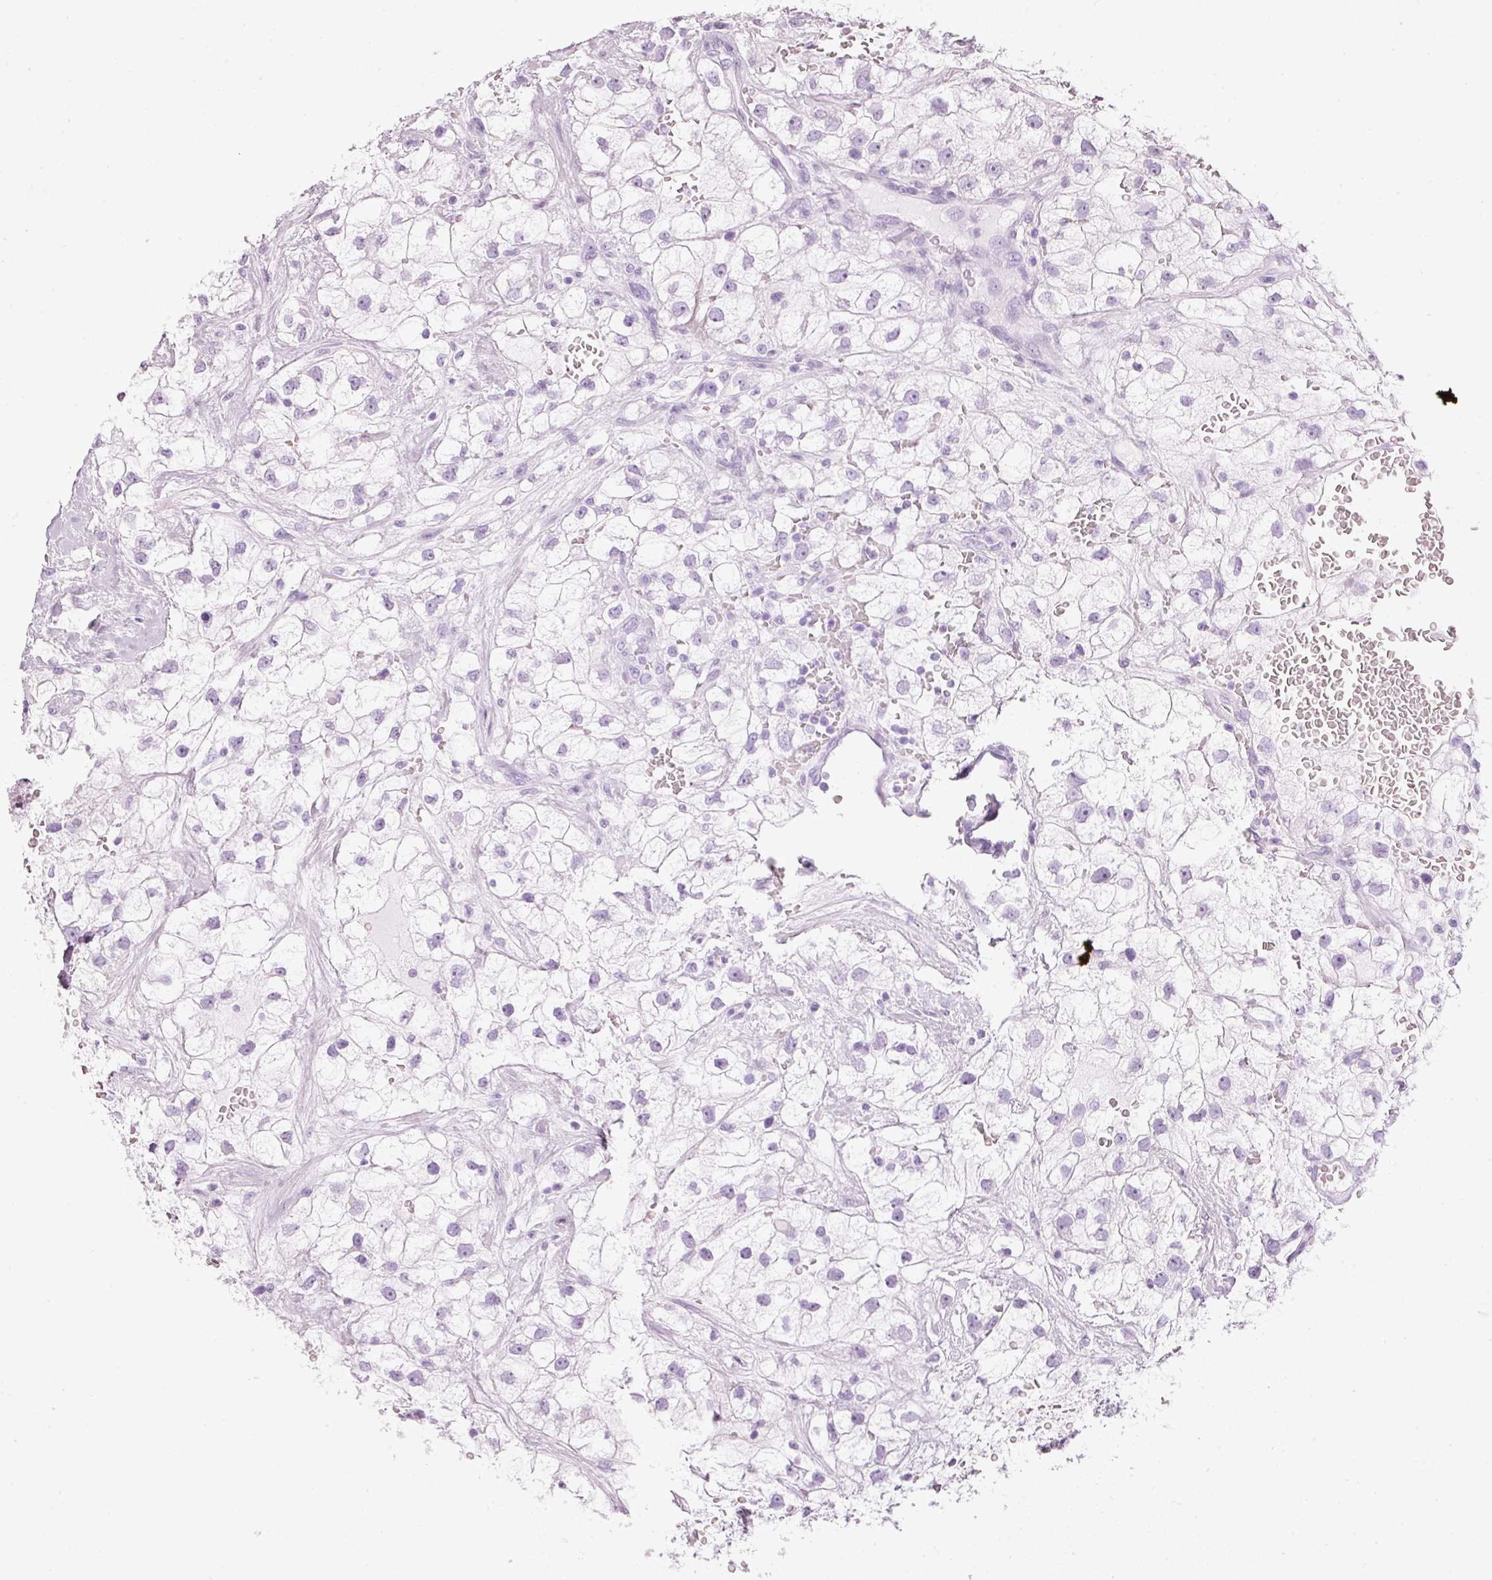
{"staining": {"intensity": "negative", "quantity": "none", "location": "none"}, "tissue": "renal cancer", "cell_type": "Tumor cells", "image_type": "cancer", "snomed": [{"axis": "morphology", "description": "Adenocarcinoma, NOS"}, {"axis": "topography", "description": "Kidney"}], "caption": "Renal adenocarcinoma was stained to show a protein in brown. There is no significant expression in tumor cells.", "gene": "MTHFD1L", "patient": {"sex": "male", "age": 59}}